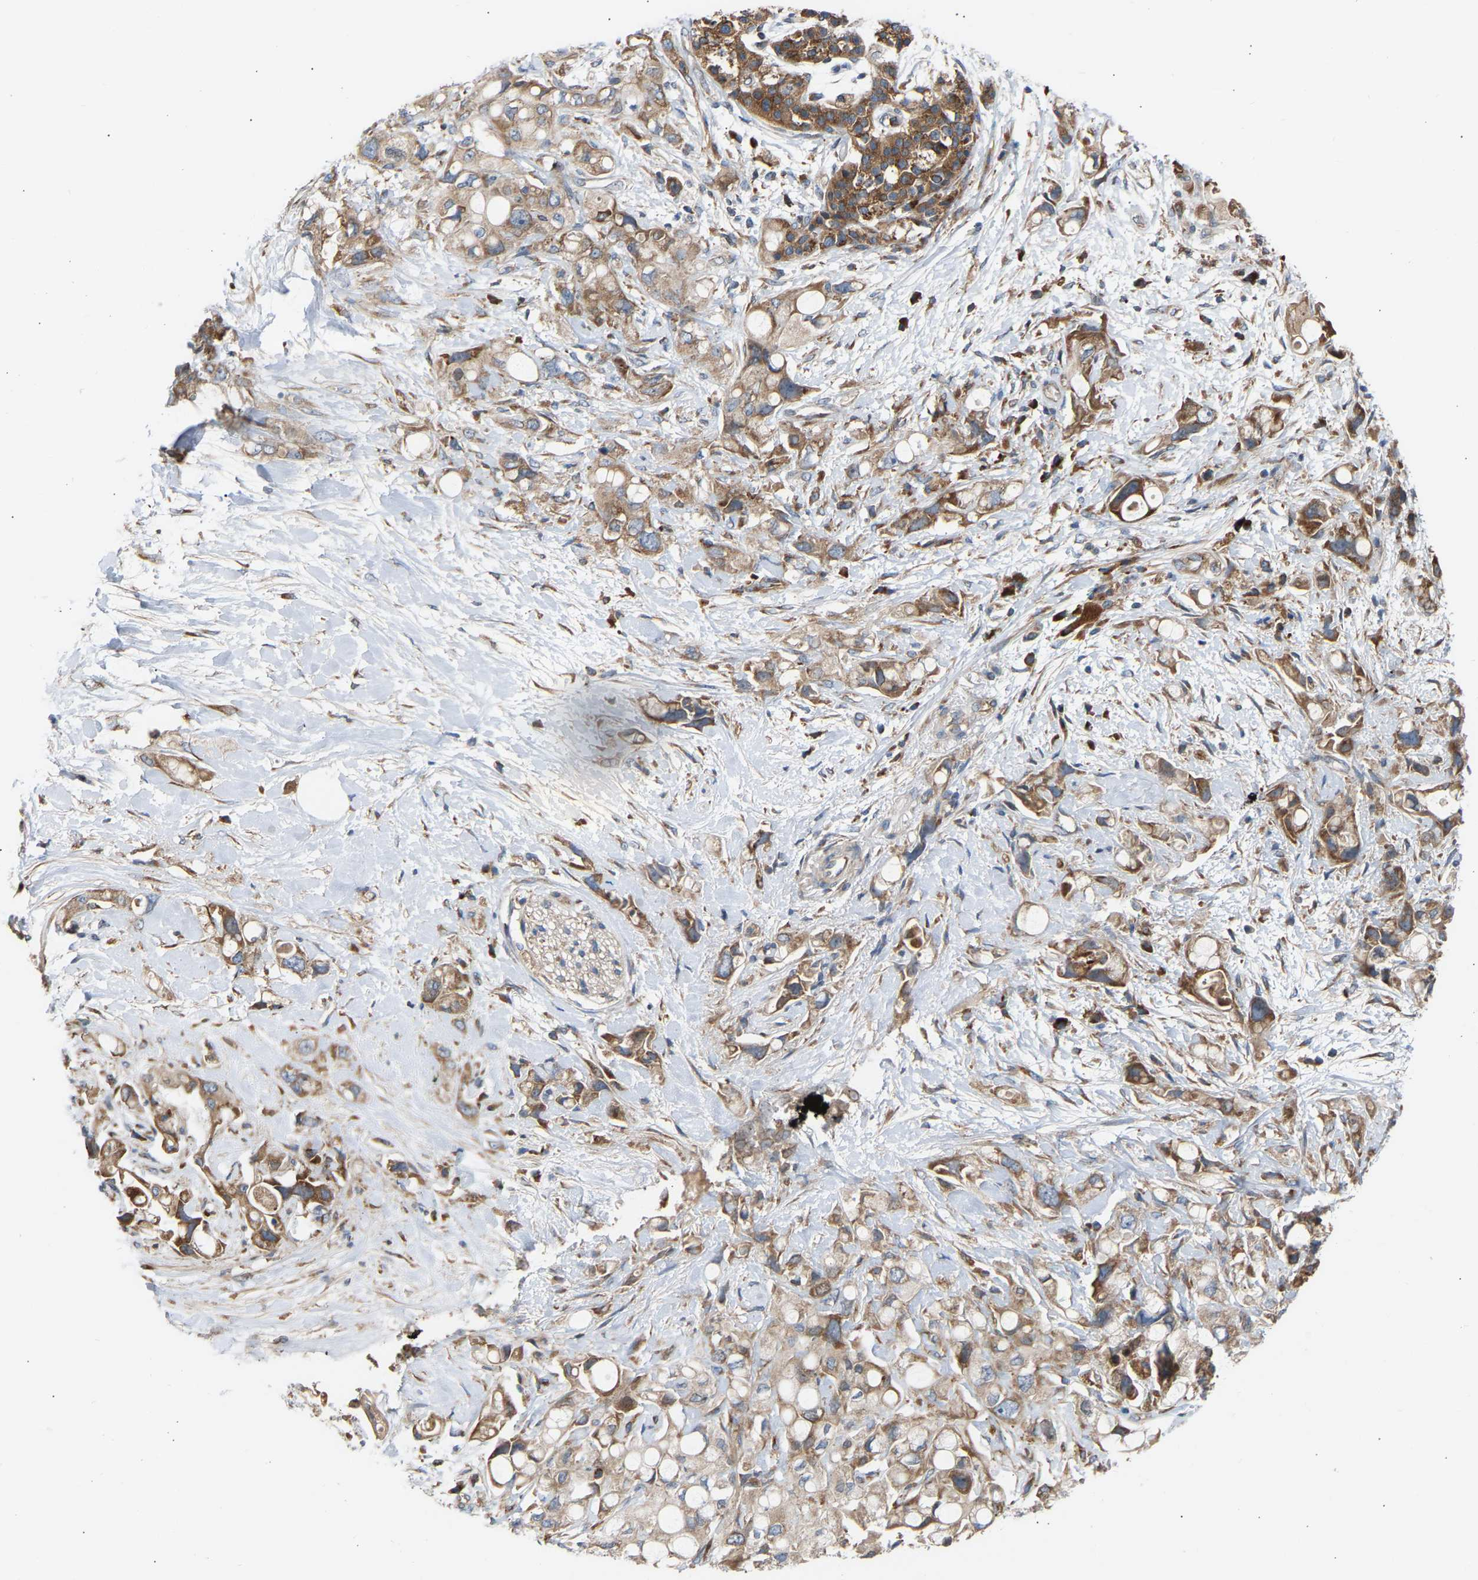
{"staining": {"intensity": "moderate", "quantity": ">75%", "location": "cytoplasmic/membranous"}, "tissue": "pancreatic cancer", "cell_type": "Tumor cells", "image_type": "cancer", "snomed": [{"axis": "morphology", "description": "Adenocarcinoma, NOS"}, {"axis": "topography", "description": "Pancreas"}], "caption": "There is medium levels of moderate cytoplasmic/membranous positivity in tumor cells of pancreatic cancer, as demonstrated by immunohistochemical staining (brown color).", "gene": "GCN1", "patient": {"sex": "female", "age": 56}}